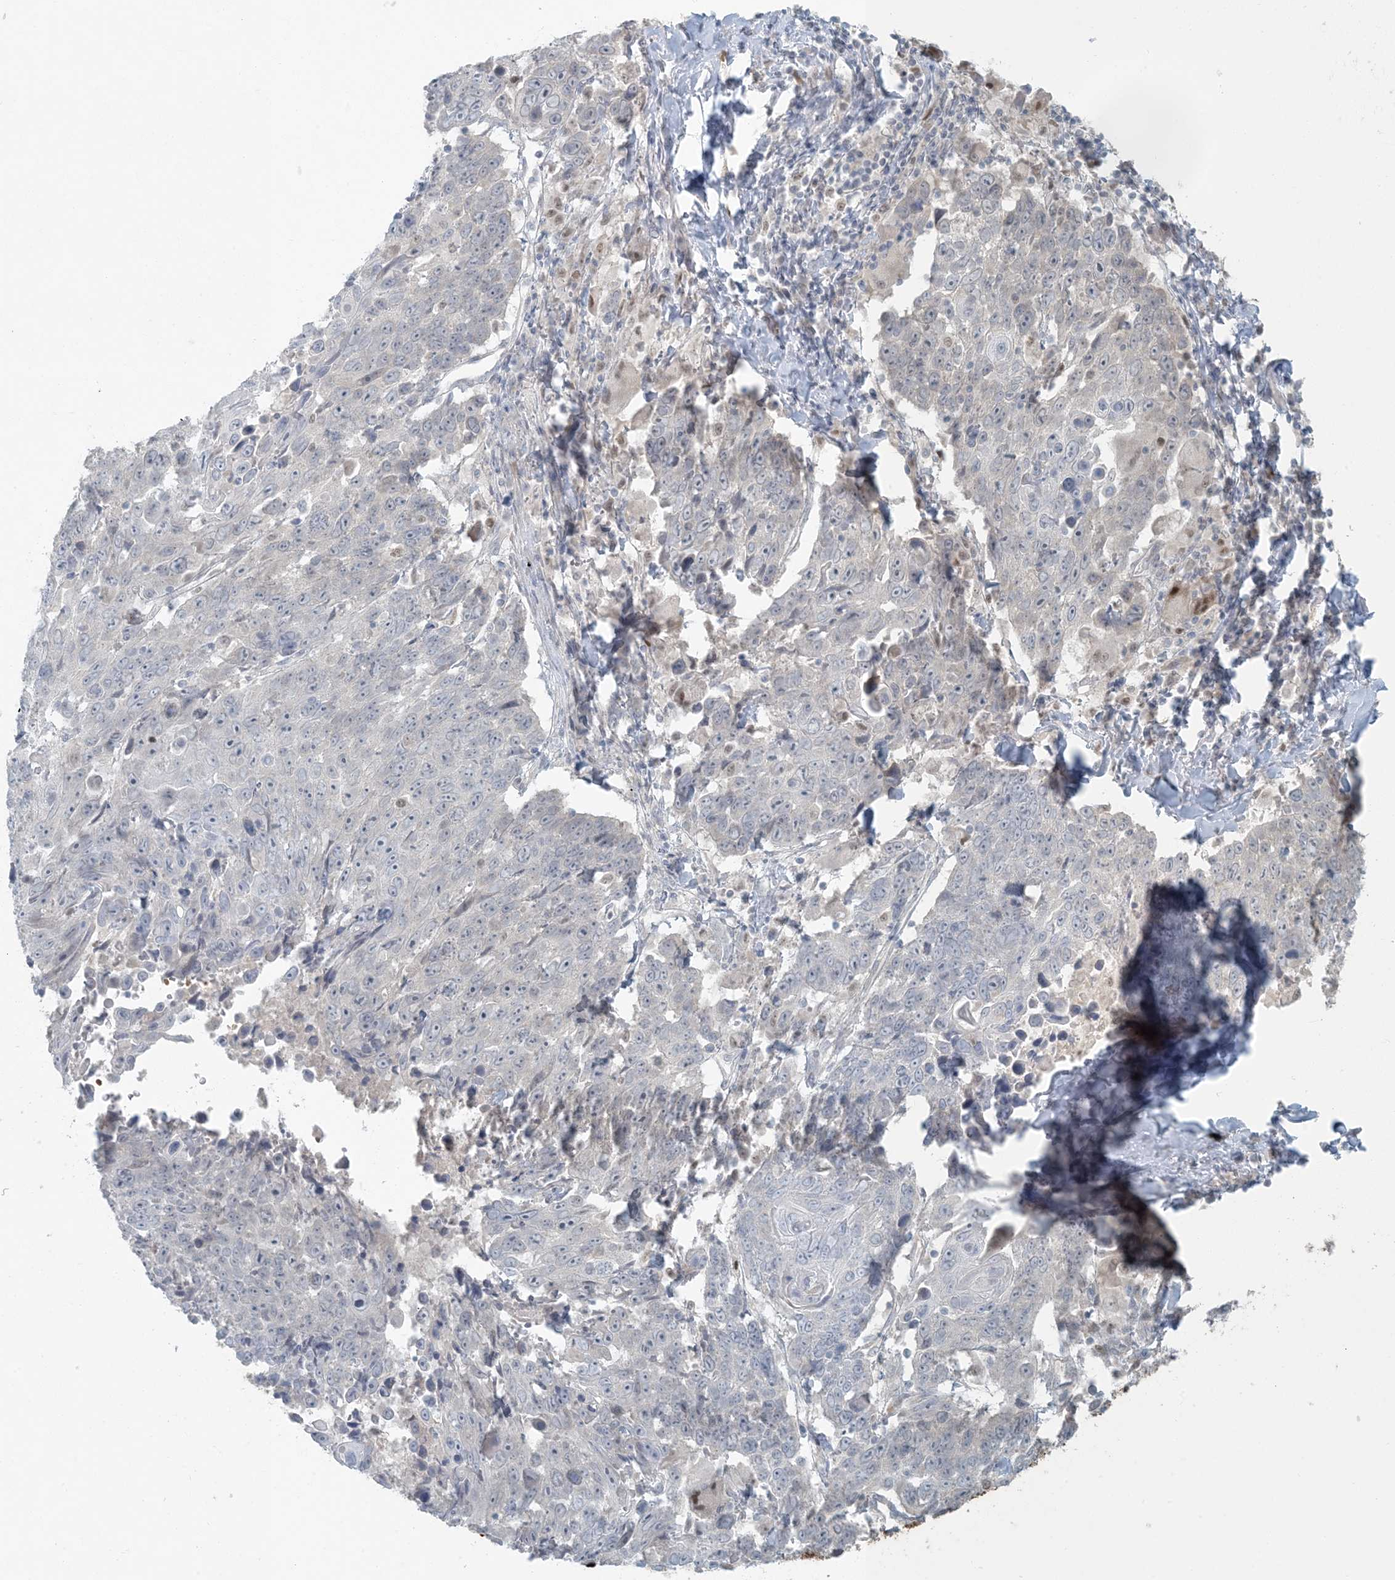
{"staining": {"intensity": "negative", "quantity": "none", "location": "none"}, "tissue": "lung cancer", "cell_type": "Tumor cells", "image_type": "cancer", "snomed": [{"axis": "morphology", "description": "Squamous cell carcinoma, NOS"}, {"axis": "topography", "description": "Lung"}], "caption": "DAB (3,3'-diaminobenzidine) immunohistochemical staining of human lung cancer reveals no significant expression in tumor cells.", "gene": "CTDNEP1", "patient": {"sex": "male", "age": 66}}